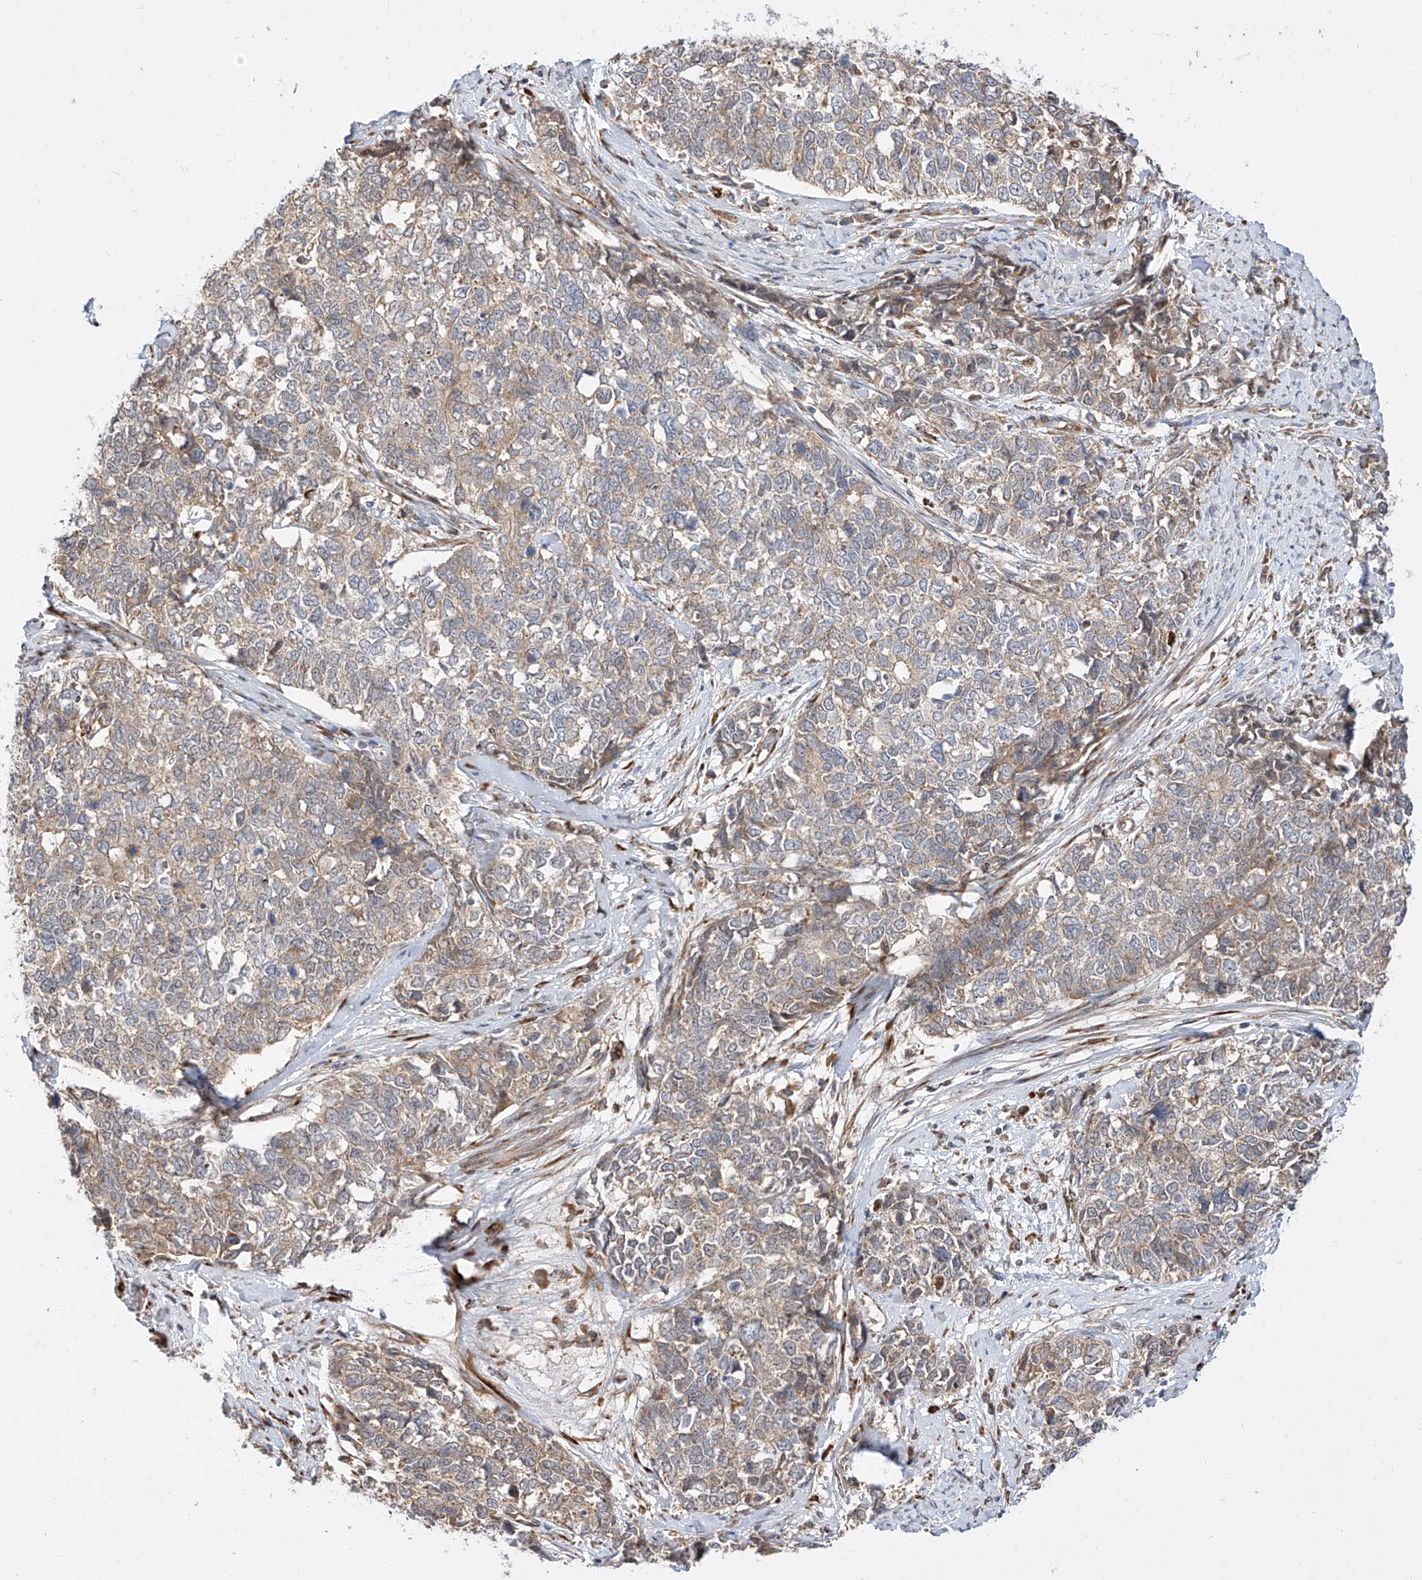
{"staining": {"intensity": "negative", "quantity": "none", "location": "none"}, "tissue": "cervical cancer", "cell_type": "Tumor cells", "image_type": "cancer", "snomed": [{"axis": "morphology", "description": "Squamous cell carcinoma, NOS"}, {"axis": "topography", "description": "Cervix"}], "caption": "Immunohistochemistry (IHC) of human squamous cell carcinoma (cervical) reveals no positivity in tumor cells. Brightfield microscopy of immunohistochemistry (IHC) stained with DAB (3,3'-diaminobenzidine) (brown) and hematoxylin (blue), captured at high magnification.", "gene": "DIRAS3", "patient": {"sex": "female", "age": 63}}